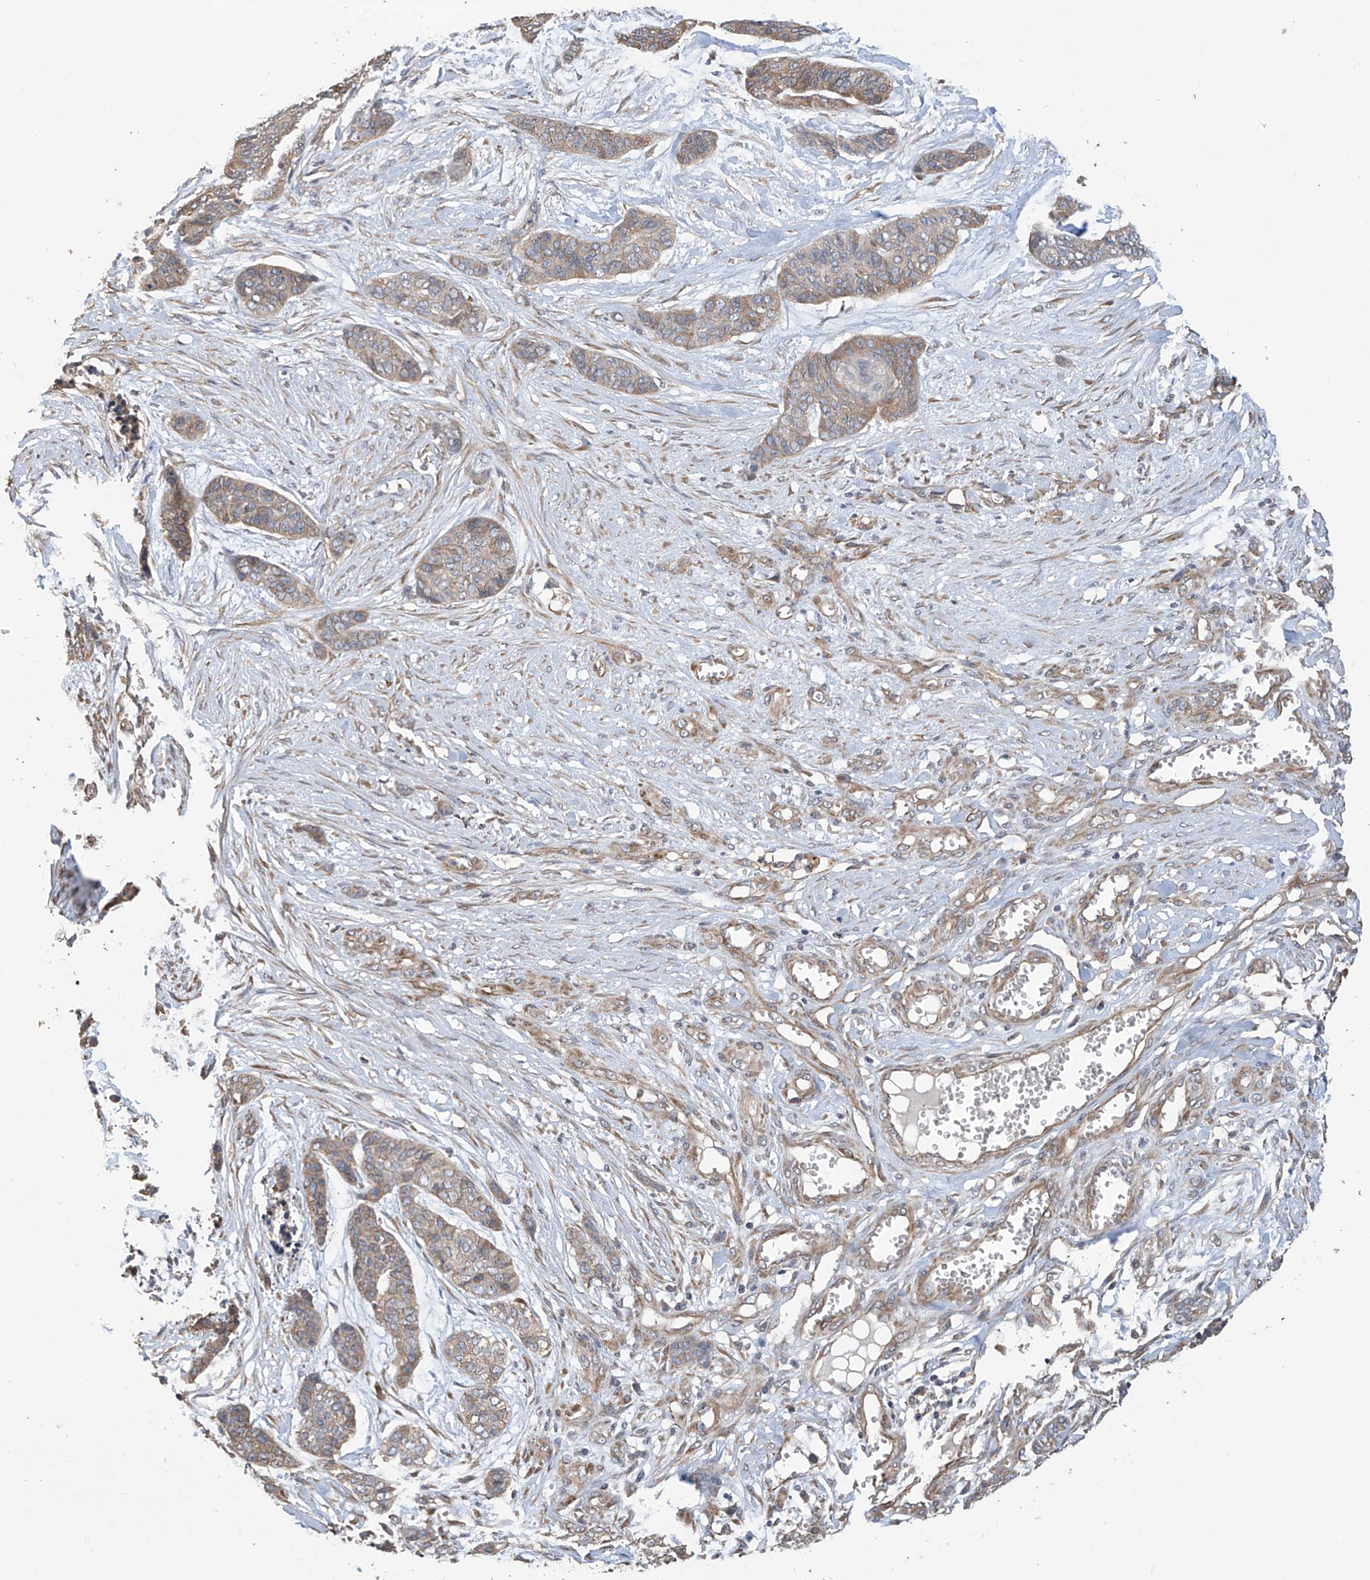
{"staining": {"intensity": "weak", "quantity": ">75%", "location": "cytoplasmic/membranous"}, "tissue": "skin cancer", "cell_type": "Tumor cells", "image_type": "cancer", "snomed": [{"axis": "morphology", "description": "Basal cell carcinoma"}, {"axis": "topography", "description": "Skin"}], "caption": "This is an image of immunohistochemistry (IHC) staining of skin basal cell carcinoma, which shows weak staining in the cytoplasmic/membranous of tumor cells.", "gene": "PHACTR4", "patient": {"sex": "female", "age": 64}}